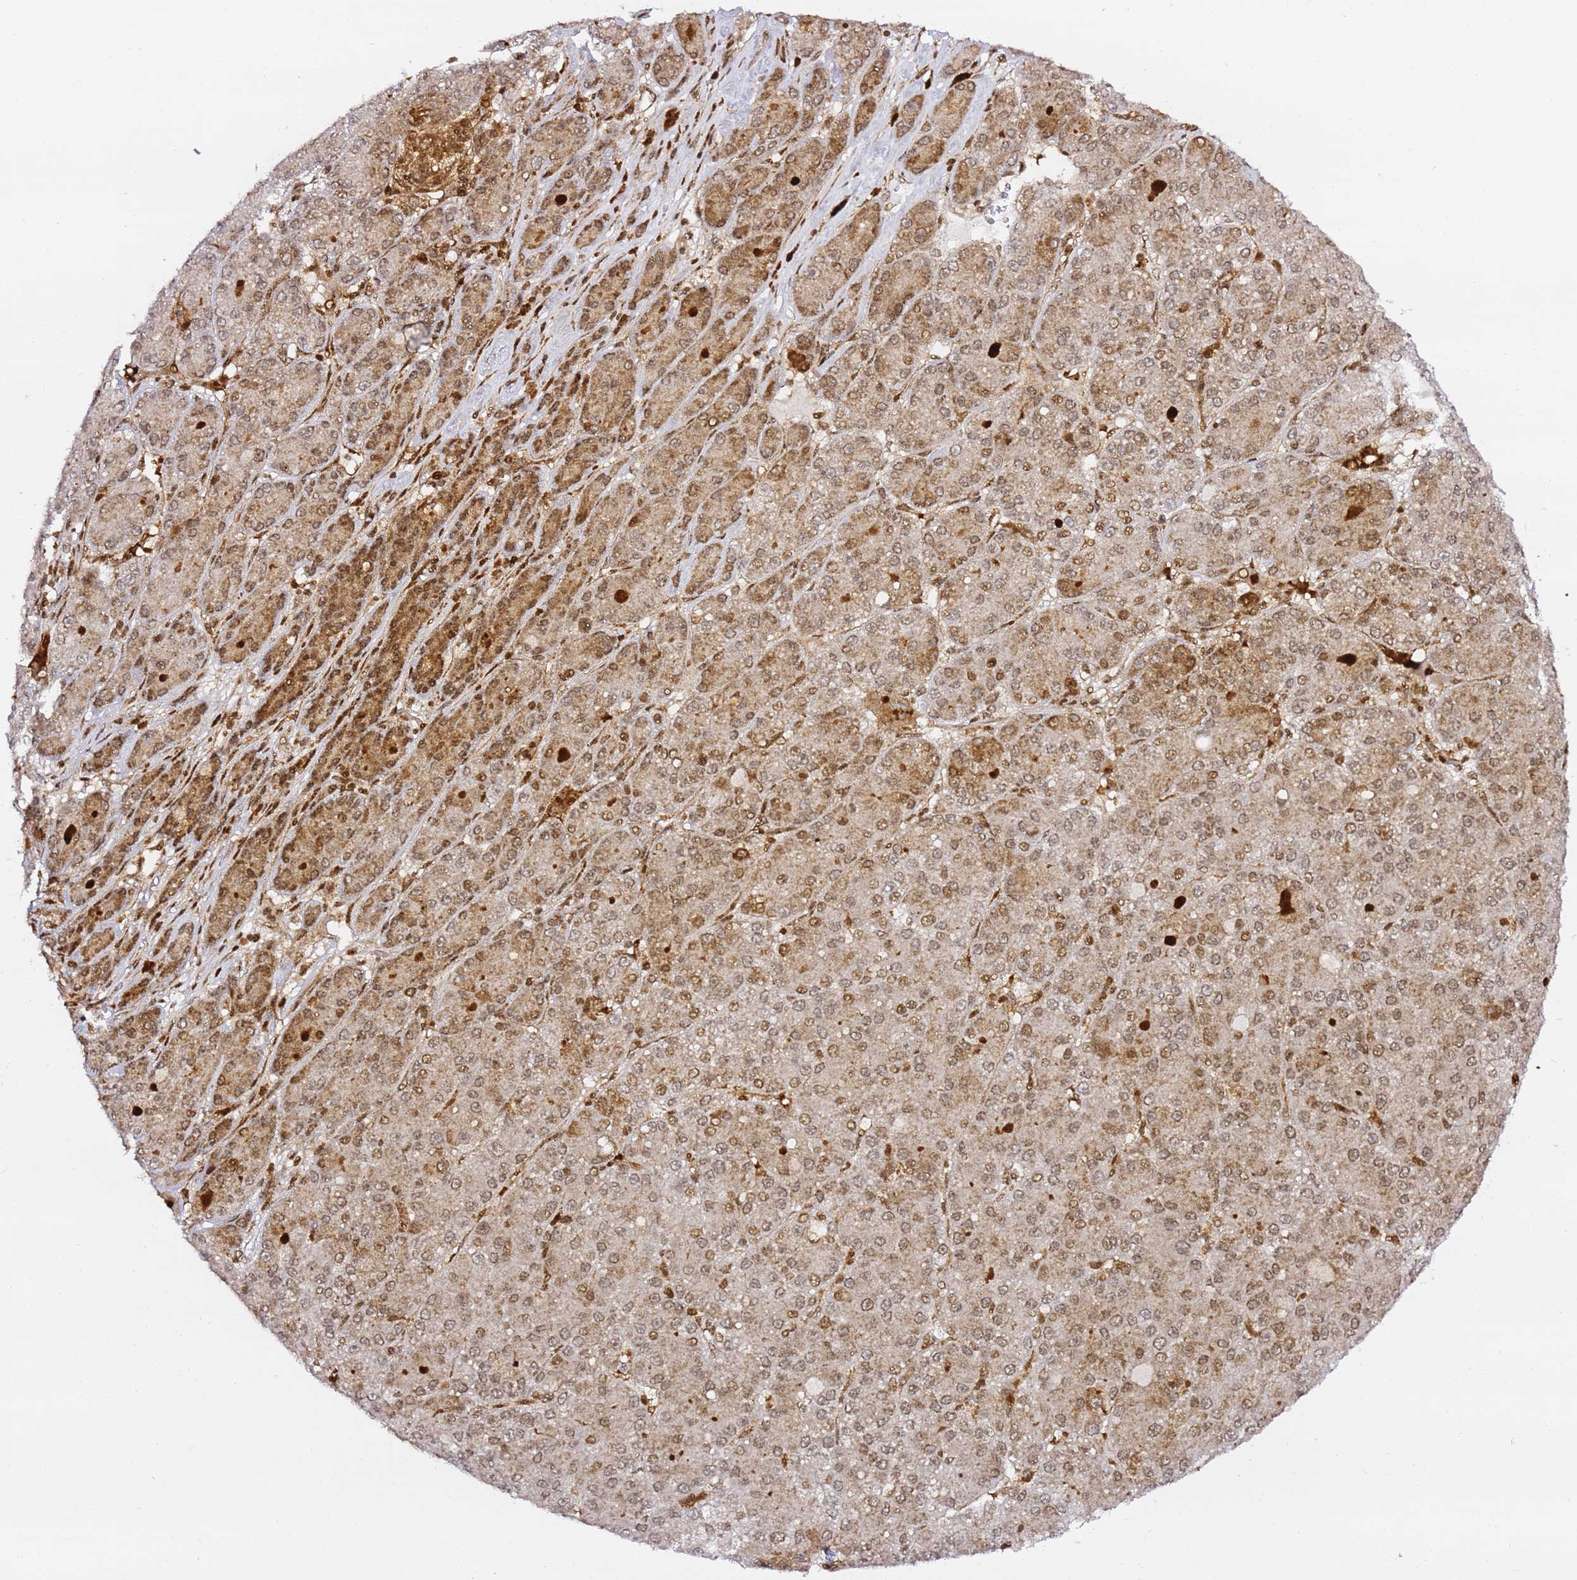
{"staining": {"intensity": "moderate", "quantity": ">75%", "location": "cytoplasmic/membranous,nuclear"}, "tissue": "liver cancer", "cell_type": "Tumor cells", "image_type": "cancer", "snomed": [{"axis": "morphology", "description": "Carcinoma, Hepatocellular, NOS"}, {"axis": "topography", "description": "Liver"}], "caption": "Liver hepatocellular carcinoma stained for a protein exhibits moderate cytoplasmic/membranous and nuclear positivity in tumor cells.", "gene": "GBP2", "patient": {"sex": "male", "age": 67}}